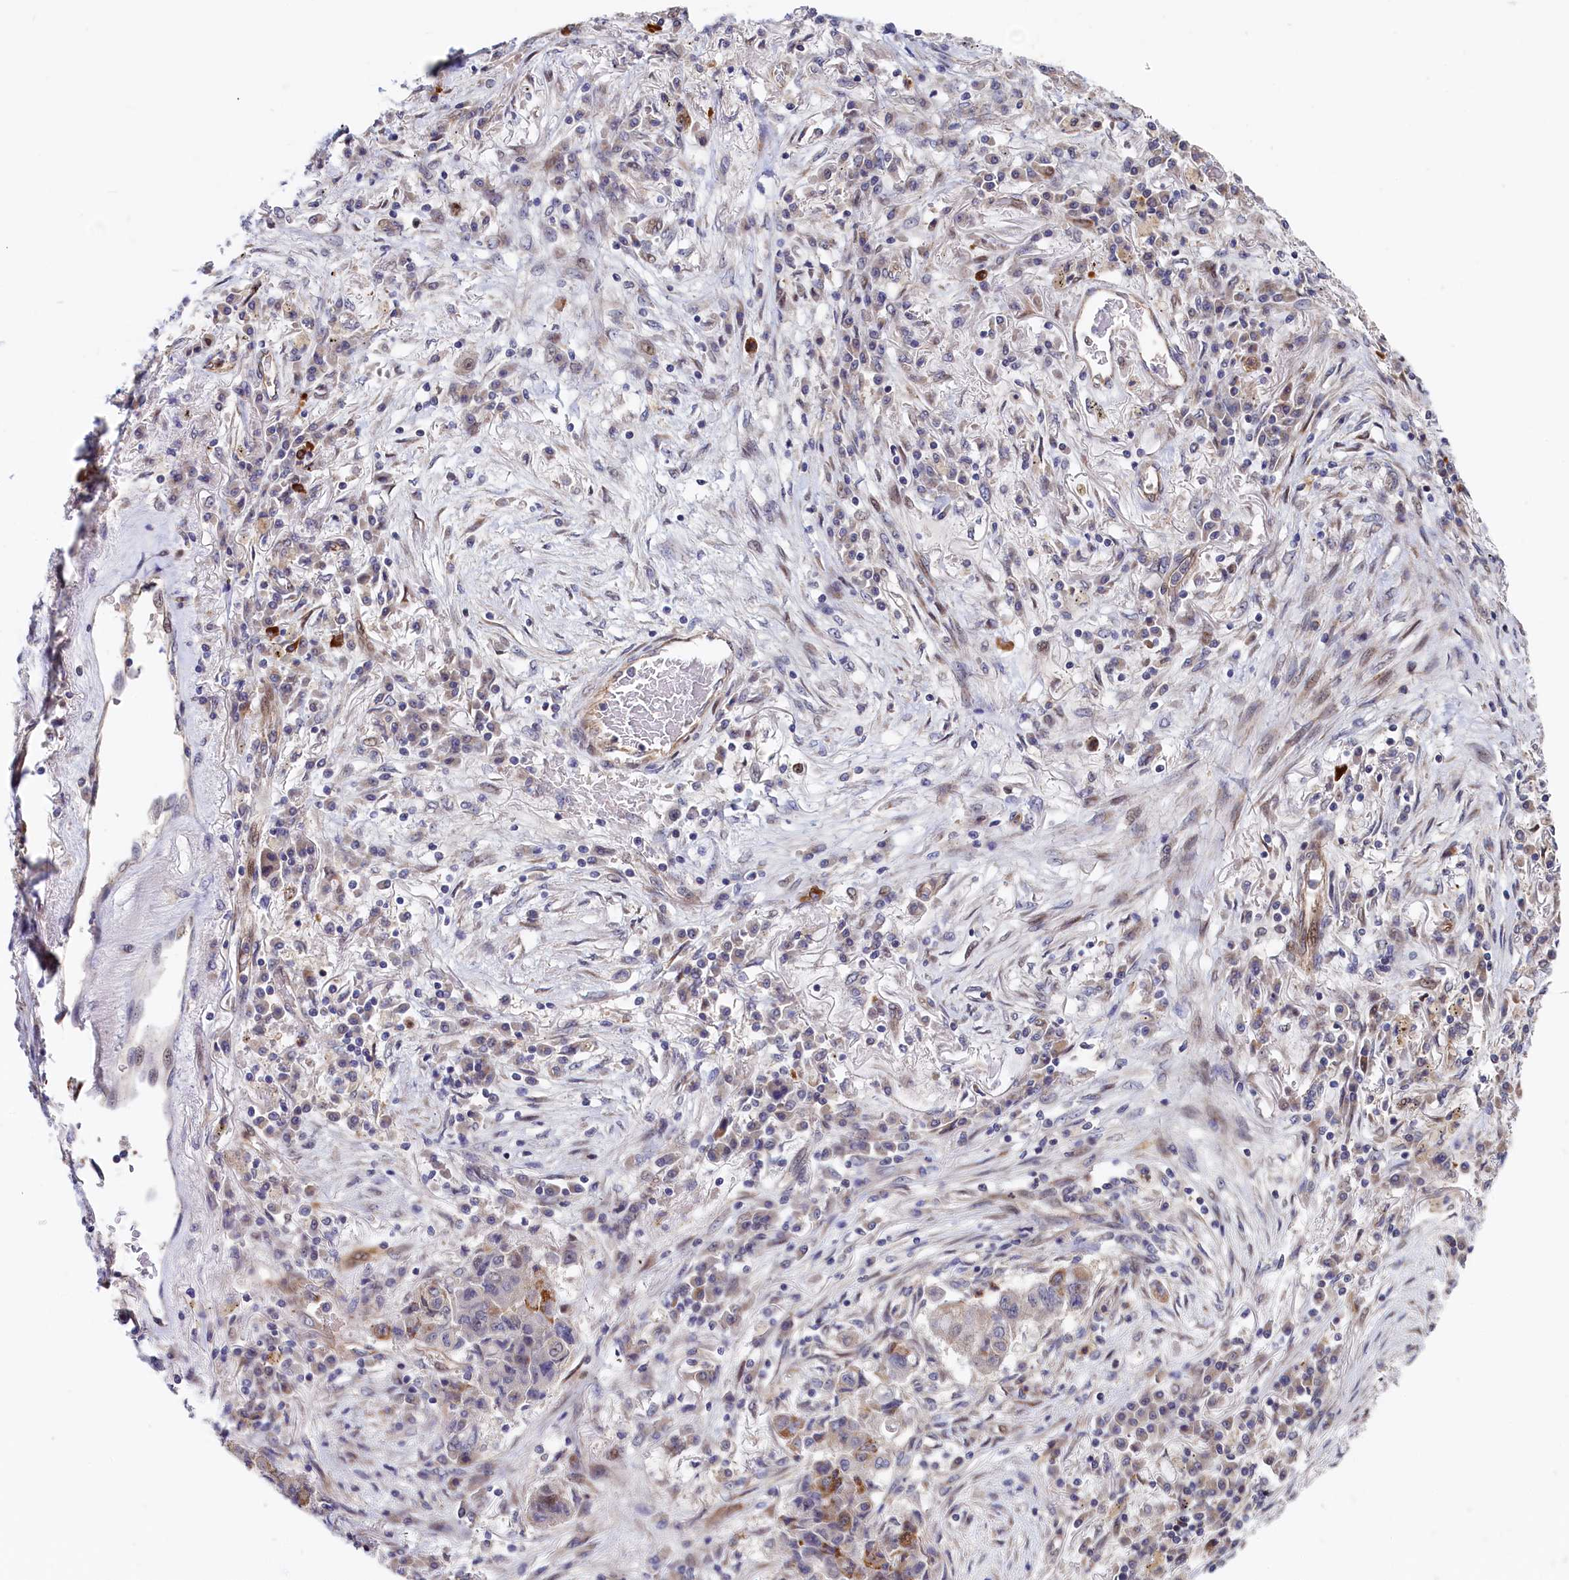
{"staining": {"intensity": "moderate", "quantity": "25%-75%", "location": "cytoplasmic/membranous"}, "tissue": "lung cancer", "cell_type": "Tumor cells", "image_type": "cancer", "snomed": [{"axis": "morphology", "description": "Squamous cell carcinoma, NOS"}, {"axis": "topography", "description": "Lung"}], "caption": "Immunohistochemical staining of human squamous cell carcinoma (lung) shows medium levels of moderate cytoplasmic/membranous expression in about 25%-75% of tumor cells.", "gene": "PIK3C3", "patient": {"sex": "male", "age": 74}}